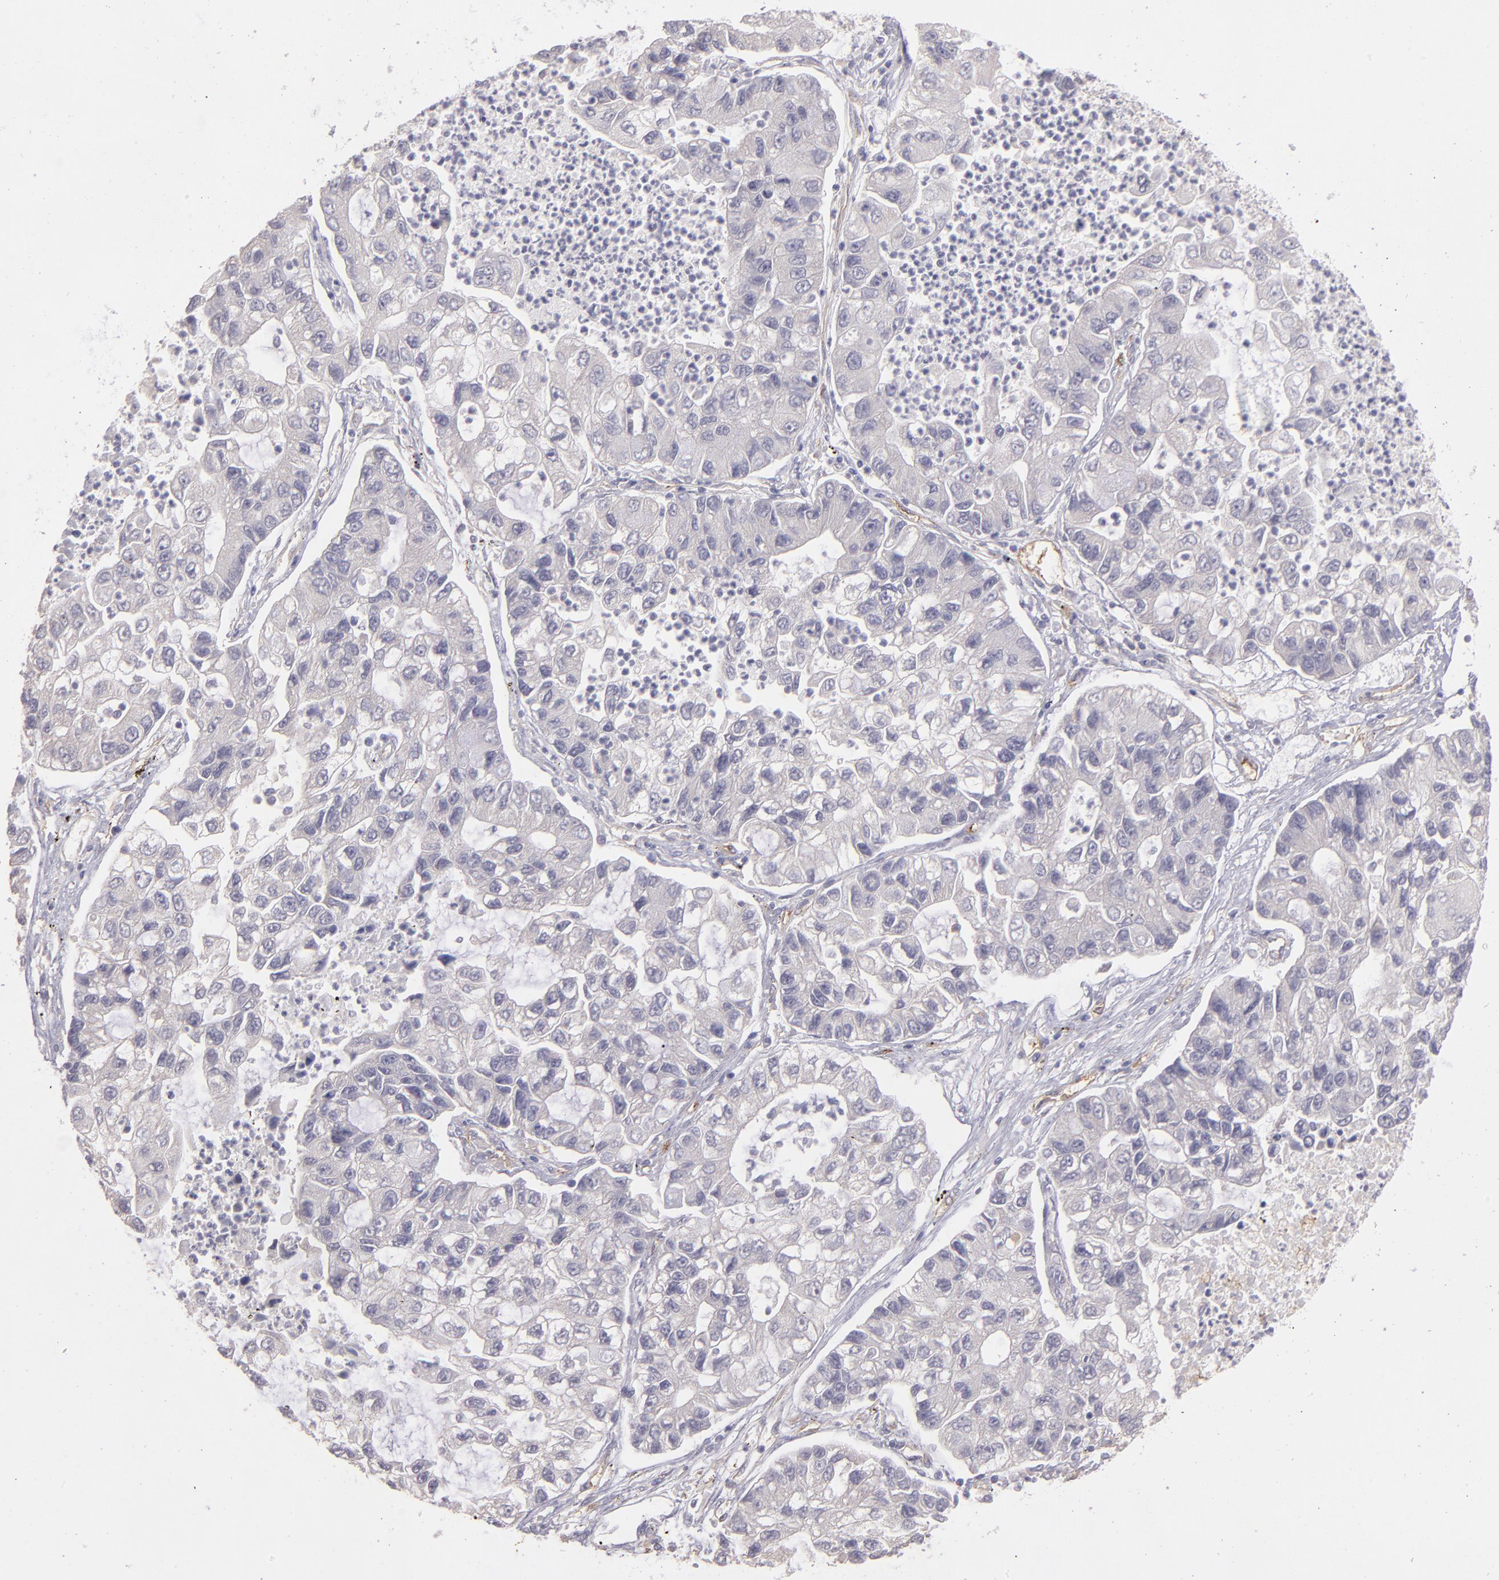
{"staining": {"intensity": "negative", "quantity": "none", "location": "none"}, "tissue": "lung cancer", "cell_type": "Tumor cells", "image_type": "cancer", "snomed": [{"axis": "morphology", "description": "Adenocarcinoma, NOS"}, {"axis": "topography", "description": "Lung"}], "caption": "High magnification brightfield microscopy of lung adenocarcinoma stained with DAB (brown) and counterstained with hematoxylin (blue): tumor cells show no significant expression.", "gene": "THBD", "patient": {"sex": "female", "age": 51}}